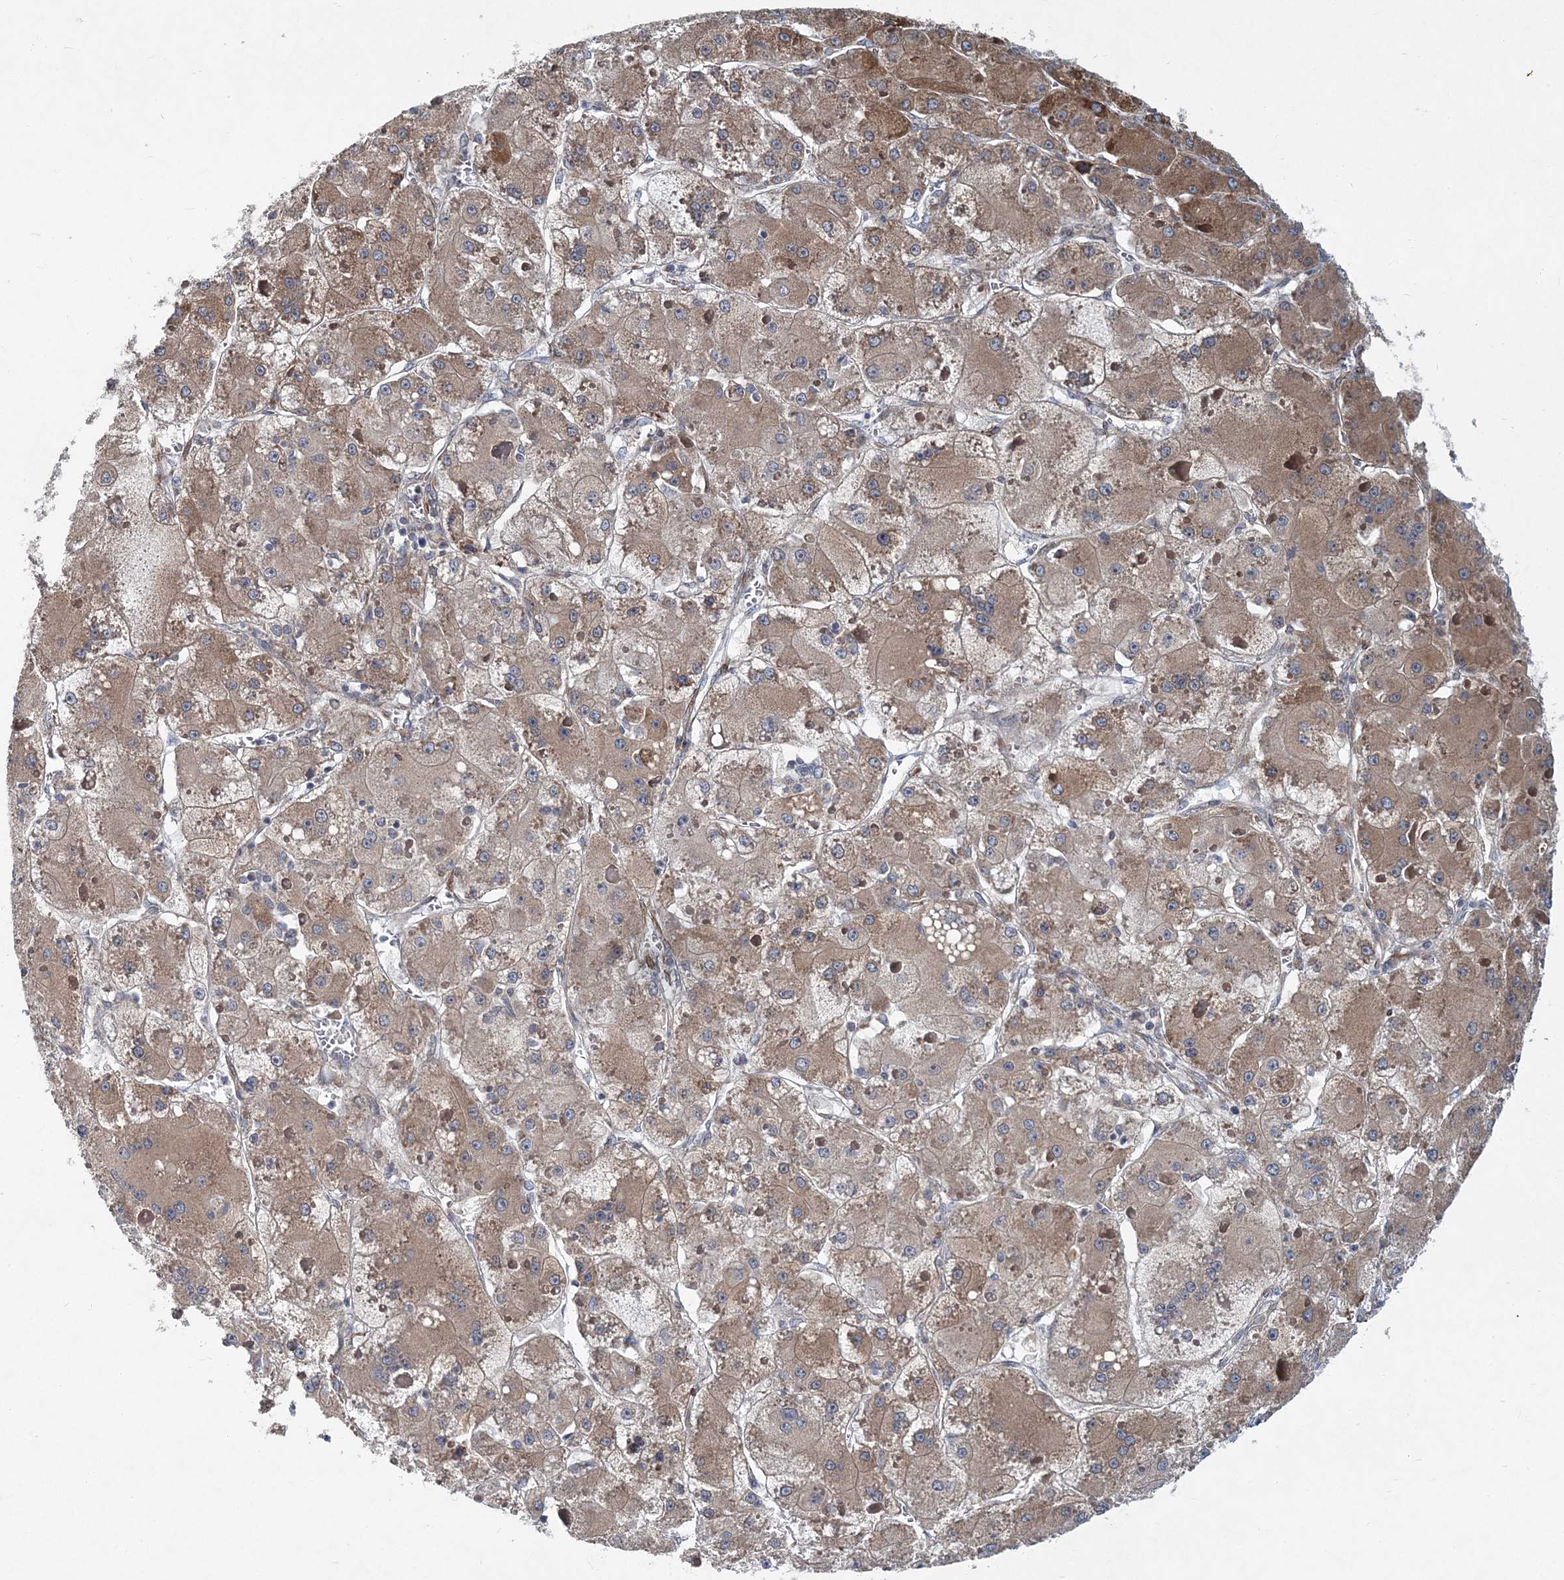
{"staining": {"intensity": "strong", "quantity": "25%-75%", "location": "cytoplasmic/membranous"}, "tissue": "liver cancer", "cell_type": "Tumor cells", "image_type": "cancer", "snomed": [{"axis": "morphology", "description": "Carcinoma, Hepatocellular, NOS"}, {"axis": "topography", "description": "Liver"}], "caption": "Brown immunohistochemical staining in human hepatocellular carcinoma (liver) shows strong cytoplasmic/membranous positivity in about 25%-75% of tumor cells.", "gene": "NBAS", "patient": {"sex": "female", "age": 73}}